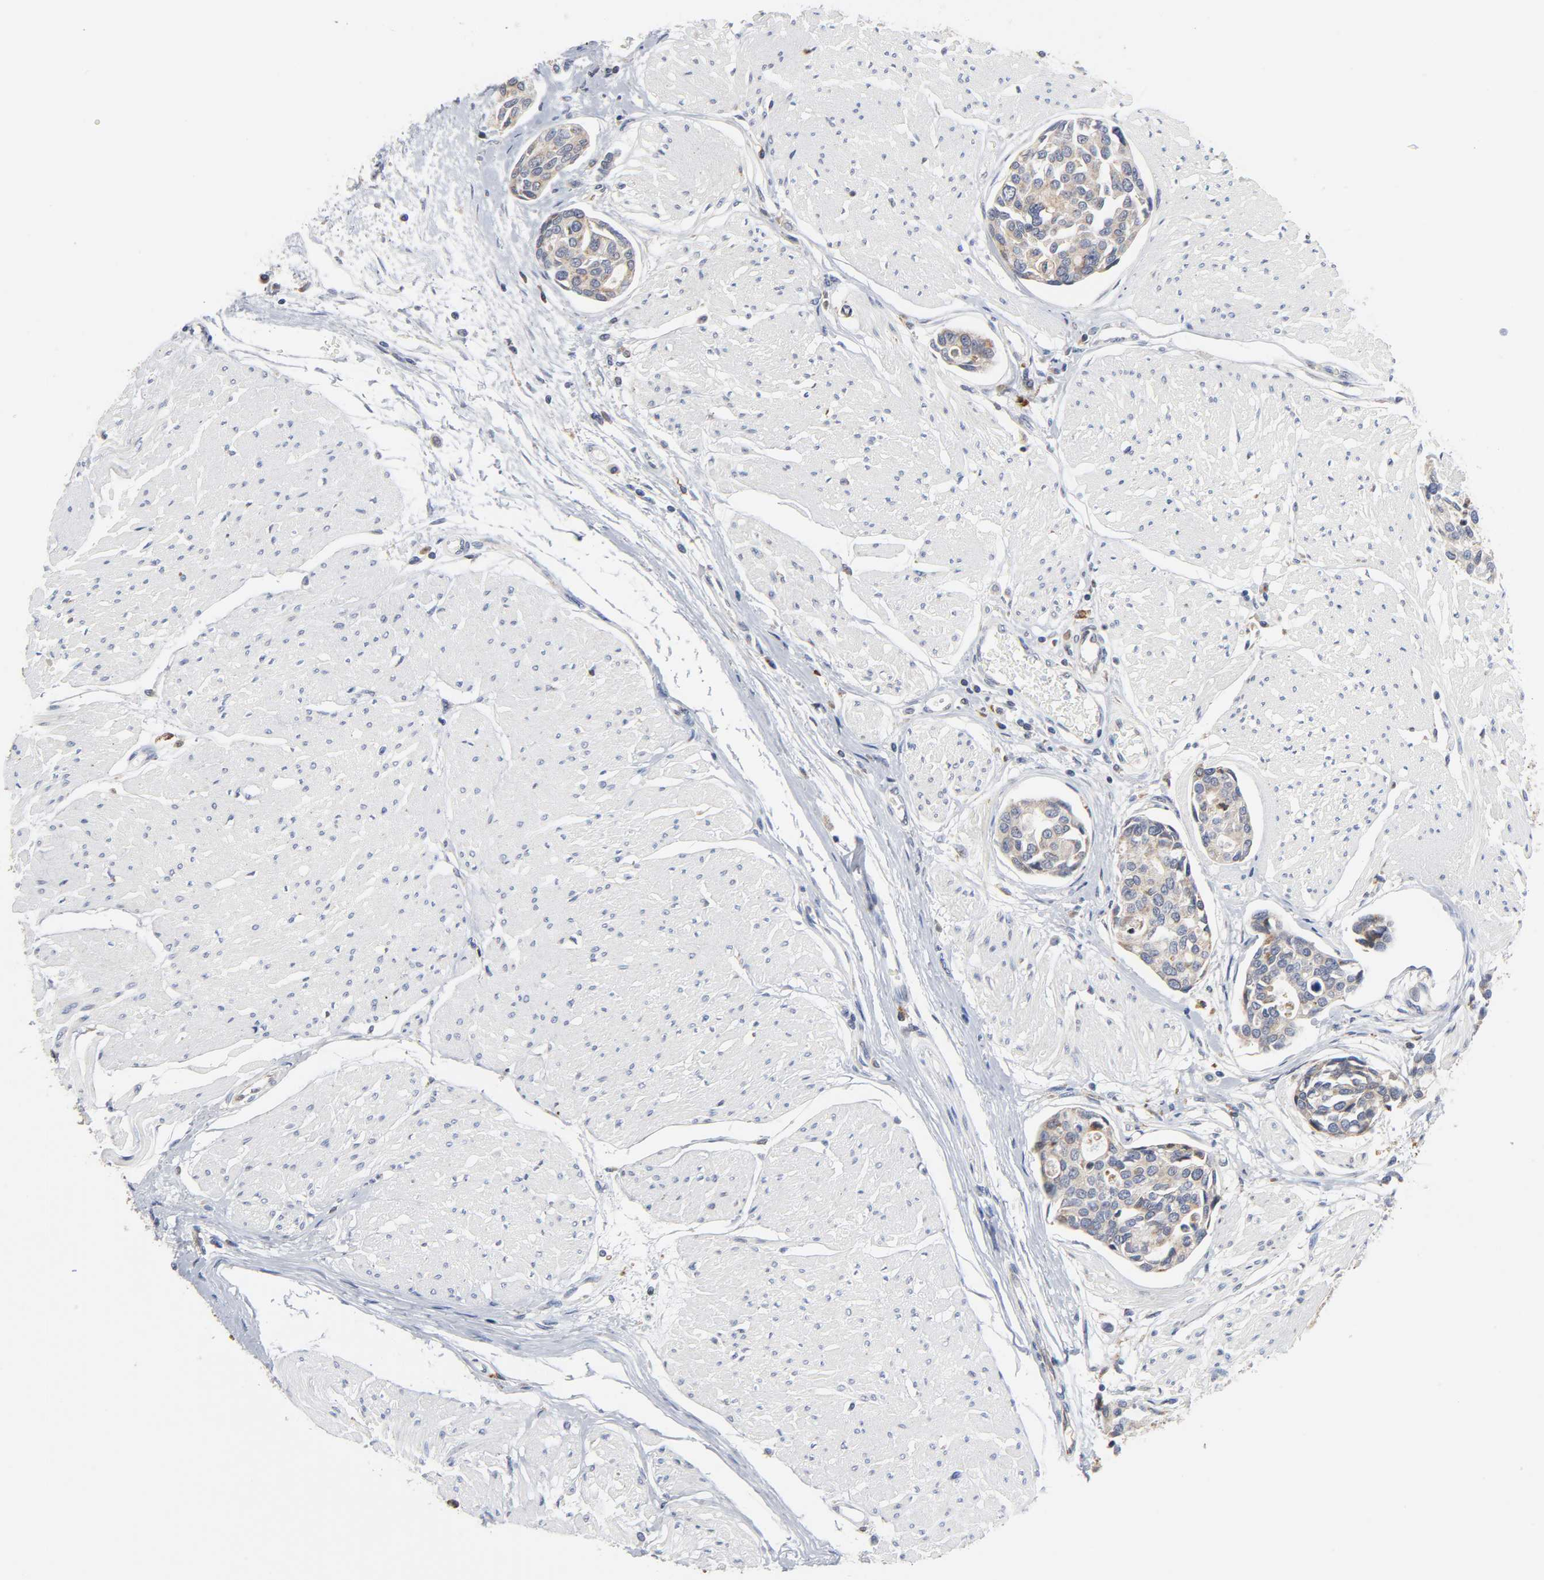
{"staining": {"intensity": "moderate", "quantity": ">75%", "location": "cytoplasmic/membranous"}, "tissue": "urothelial cancer", "cell_type": "Tumor cells", "image_type": "cancer", "snomed": [{"axis": "morphology", "description": "Urothelial carcinoma, High grade"}, {"axis": "topography", "description": "Urinary bladder"}], "caption": "Urothelial cancer tissue shows moderate cytoplasmic/membranous positivity in about >75% of tumor cells, visualized by immunohistochemistry.", "gene": "BAX", "patient": {"sex": "male", "age": 78}}